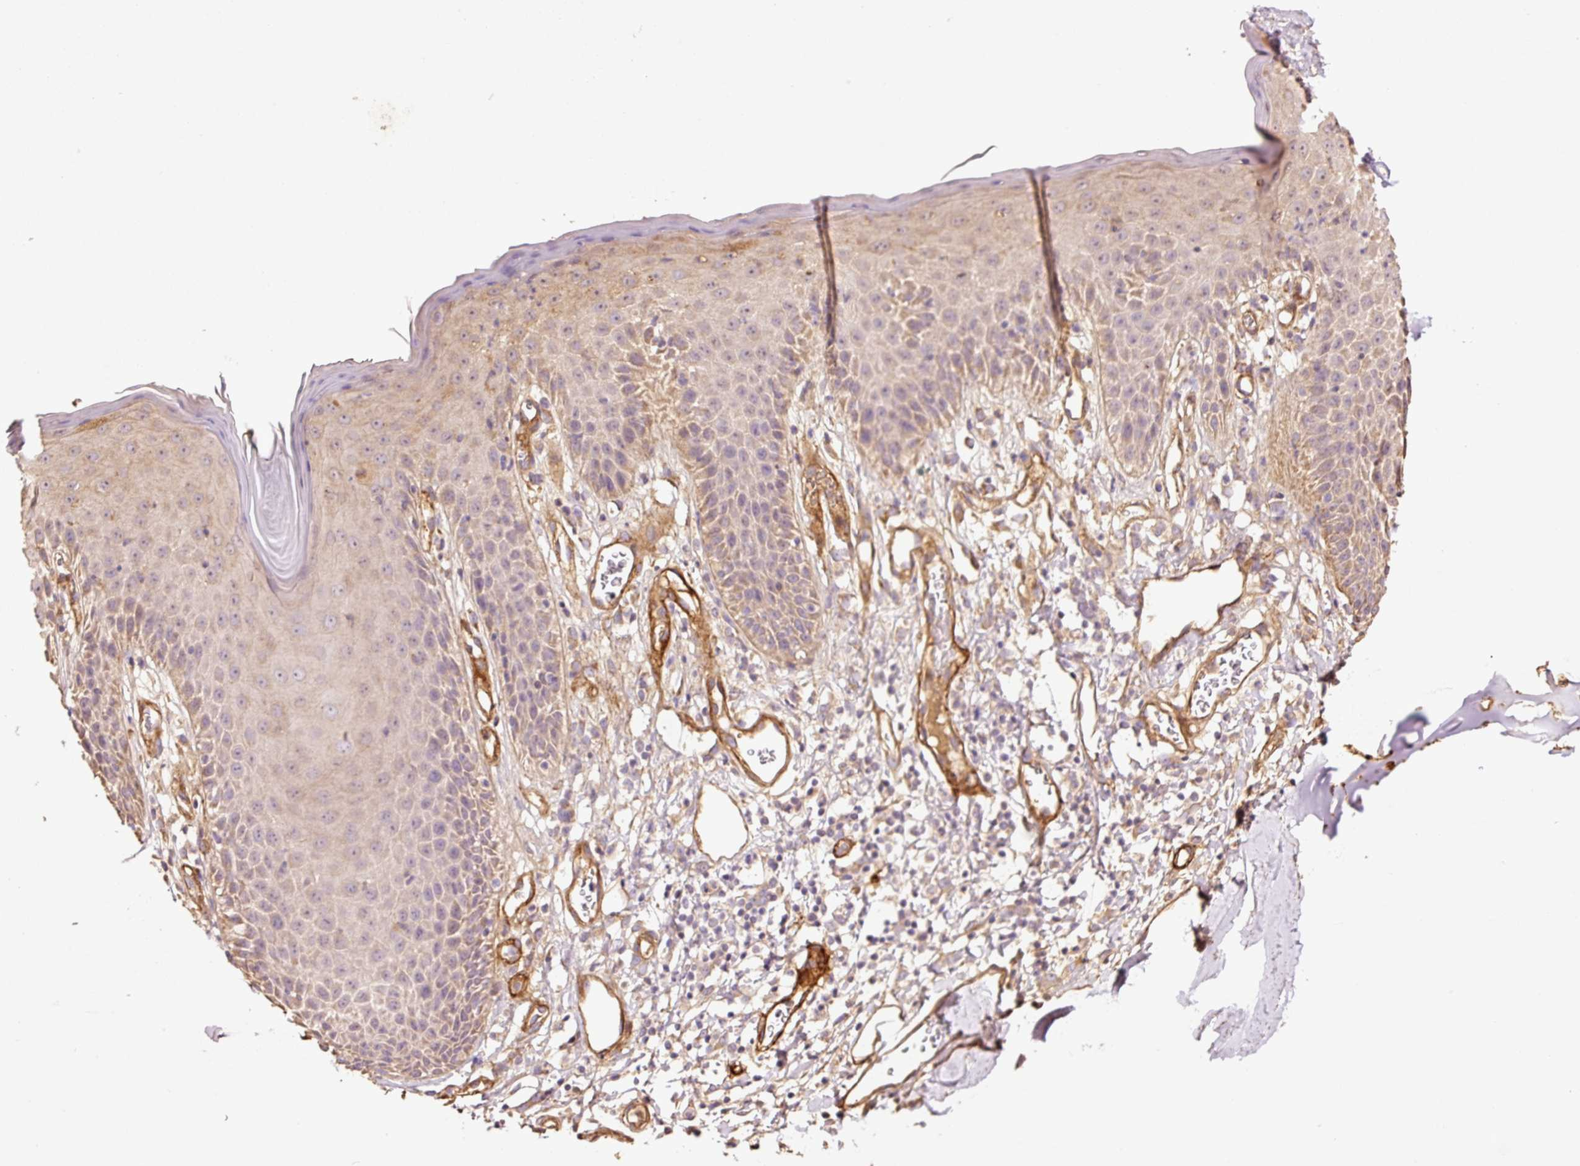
{"staining": {"intensity": "moderate", "quantity": ">75%", "location": "cytoplasmic/membranous"}, "tissue": "adipose tissue", "cell_type": "Adipocytes", "image_type": "normal", "snomed": [{"axis": "morphology", "description": "Normal tissue, NOS"}, {"axis": "topography", "description": "Vulva"}, {"axis": "topography", "description": "Peripheral nerve tissue"}], "caption": "The histopathology image displays staining of unremarkable adipose tissue, revealing moderate cytoplasmic/membranous protein positivity (brown color) within adipocytes. The staining is performed using DAB brown chromogen to label protein expression. The nuclei are counter-stained blue using hematoxylin.", "gene": "NID2", "patient": {"sex": "female", "age": 68}}